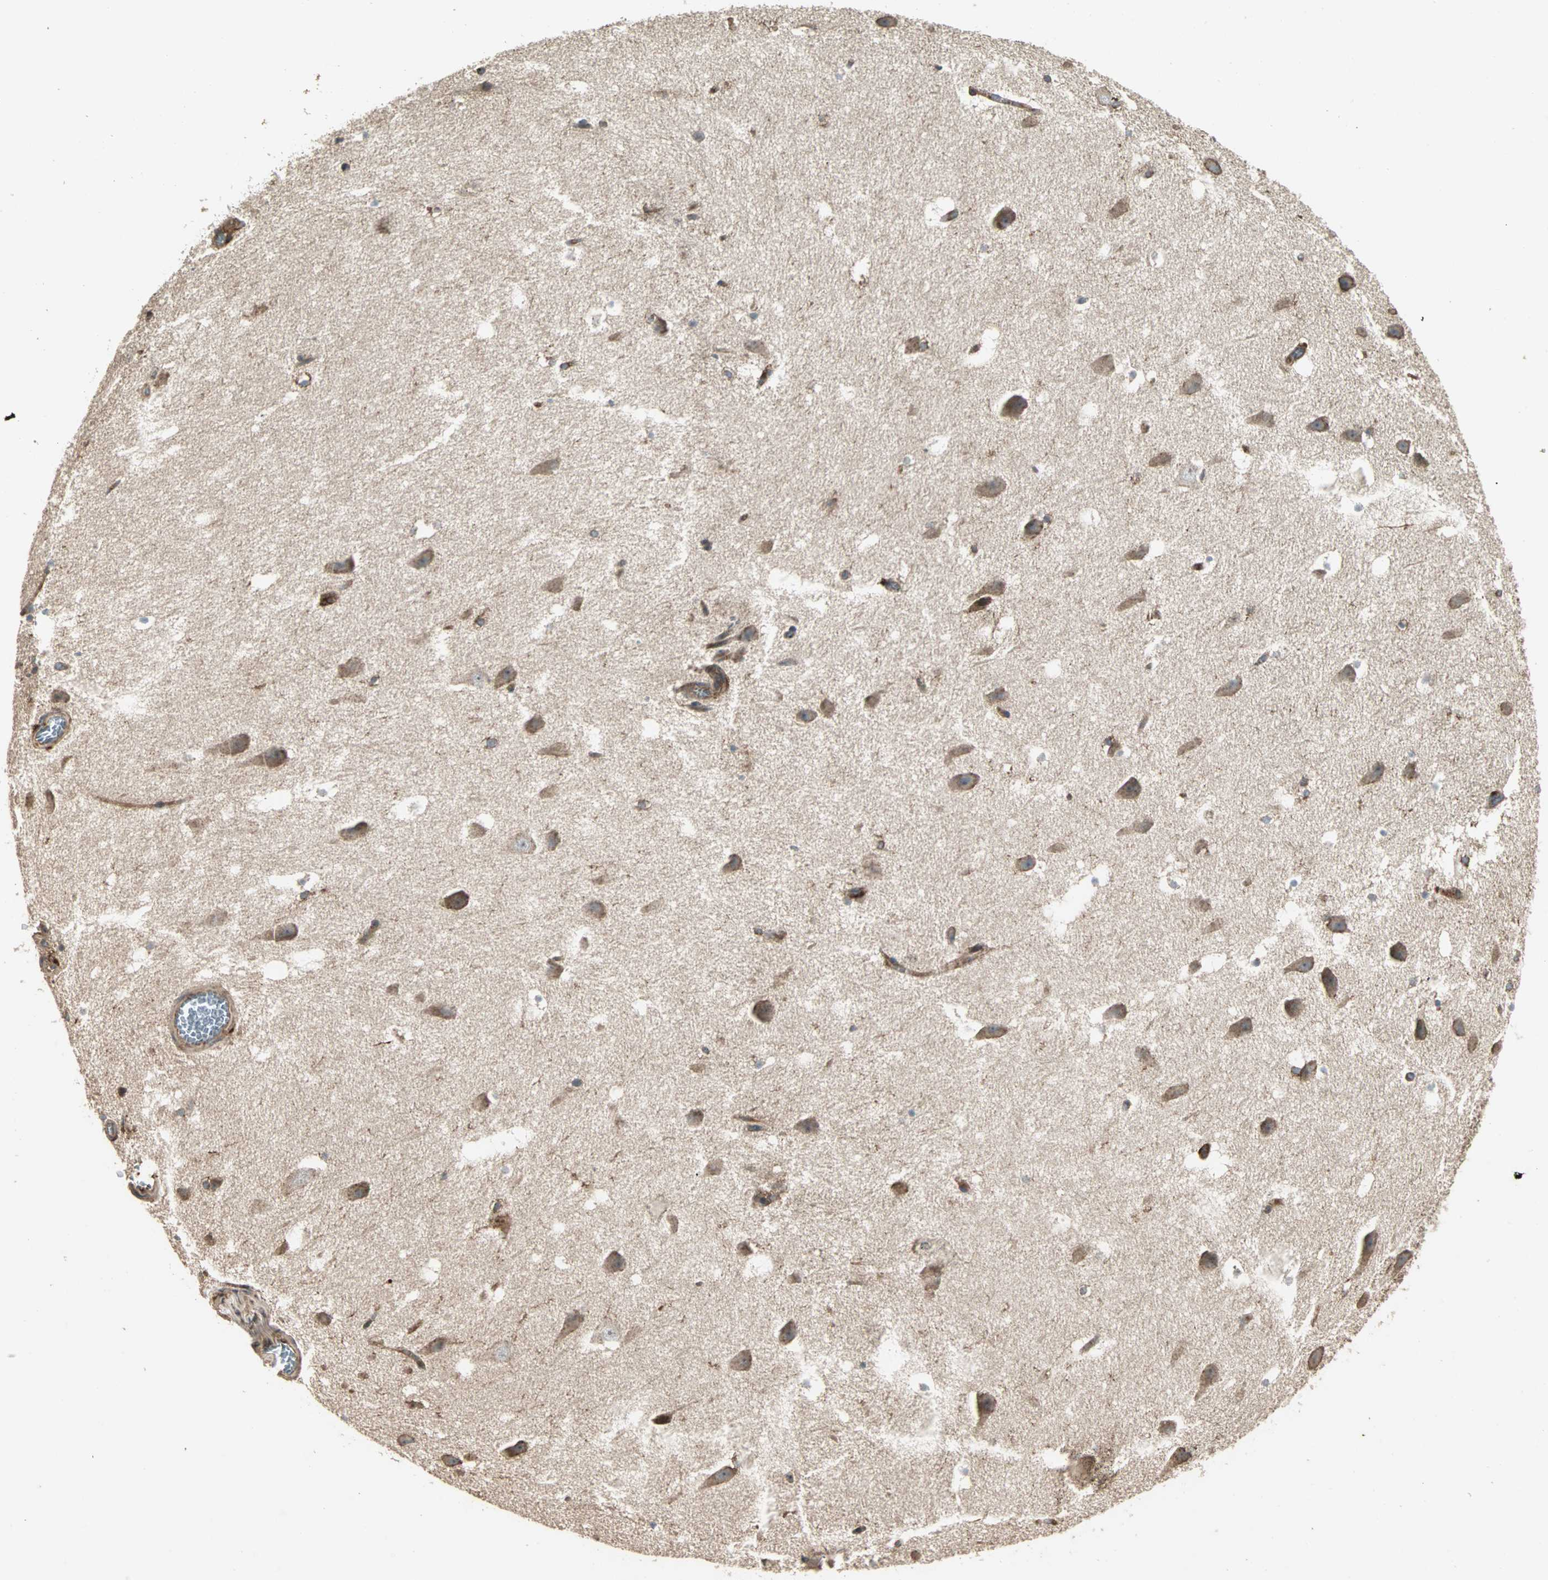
{"staining": {"intensity": "moderate", "quantity": "25%-75%", "location": "cytoplasmic/membranous"}, "tissue": "hippocampus", "cell_type": "Glial cells", "image_type": "normal", "snomed": [{"axis": "morphology", "description": "Normal tissue, NOS"}, {"axis": "topography", "description": "Hippocampus"}], "caption": "The image shows immunohistochemical staining of unremarkable hippocampus. There is moderate cytoplasmic/membranous positivity is identified in about 25%-75% of glial cells.", "gene": "GNAI2", "patient": {"sex": "male", "age": 45}}